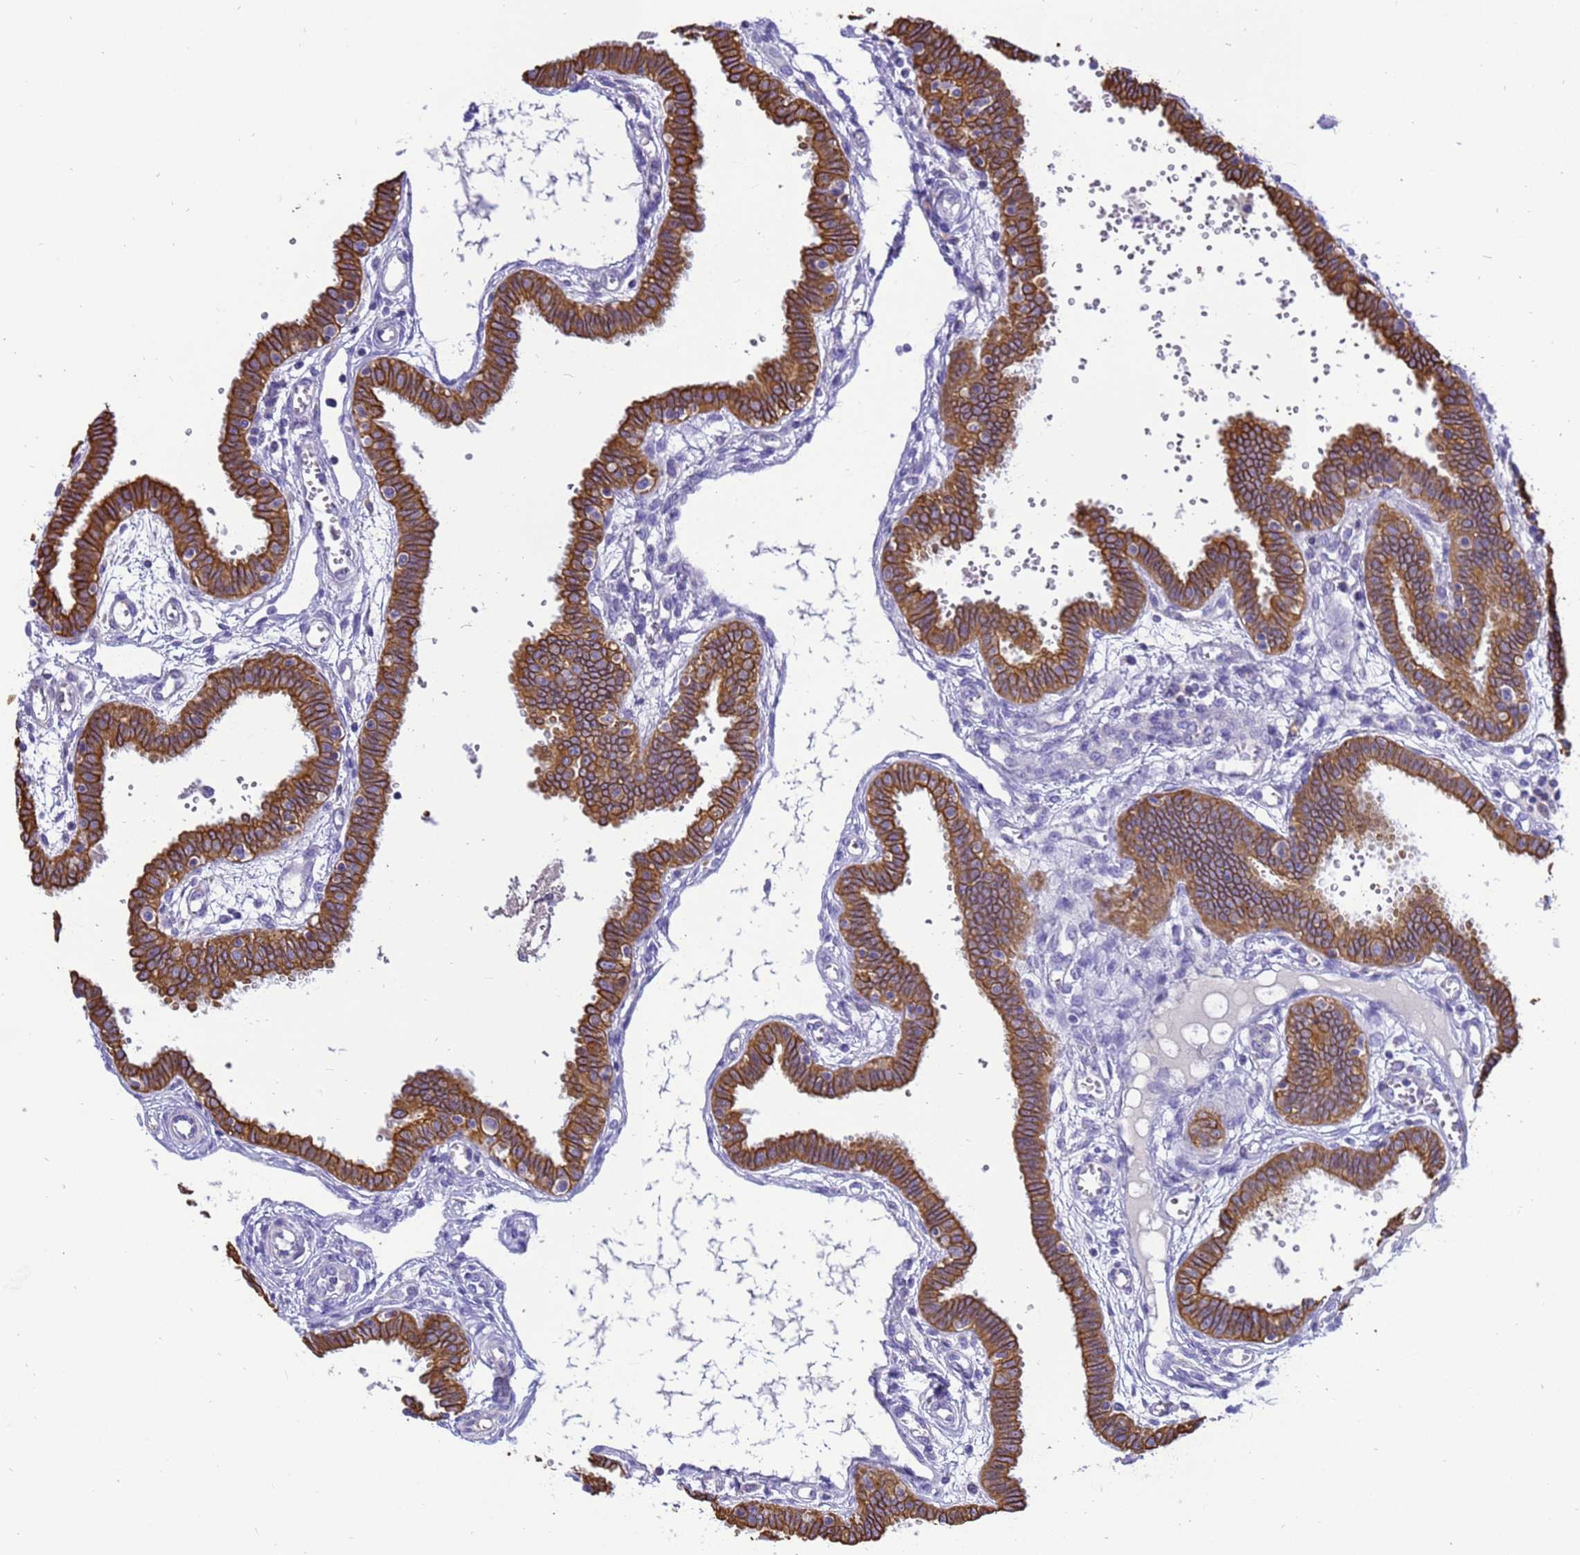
{"staining": {"intensity": "strong", "quantity": ">75%", "location": "cytoplasmic/membranous"}, "tissue": "fallopian tube", "cell_type": "Glandular cells", "image_type": "normal", "snomed": [{"axis": "morphology", "description": "Normal tissue, NOS"}, {"axis": "topography", "description": "Fallopian tube"}], "caption": "This photomicrograph exhibits immunohistochemistry (IHC) staining of unremarkable human fallopian tube, with high strong cytoplasmic/membranous positivity in approximately >75% of glandular cells.", "gene": "PIEZO2", "patient": {"sex": "female", "age": 32}}